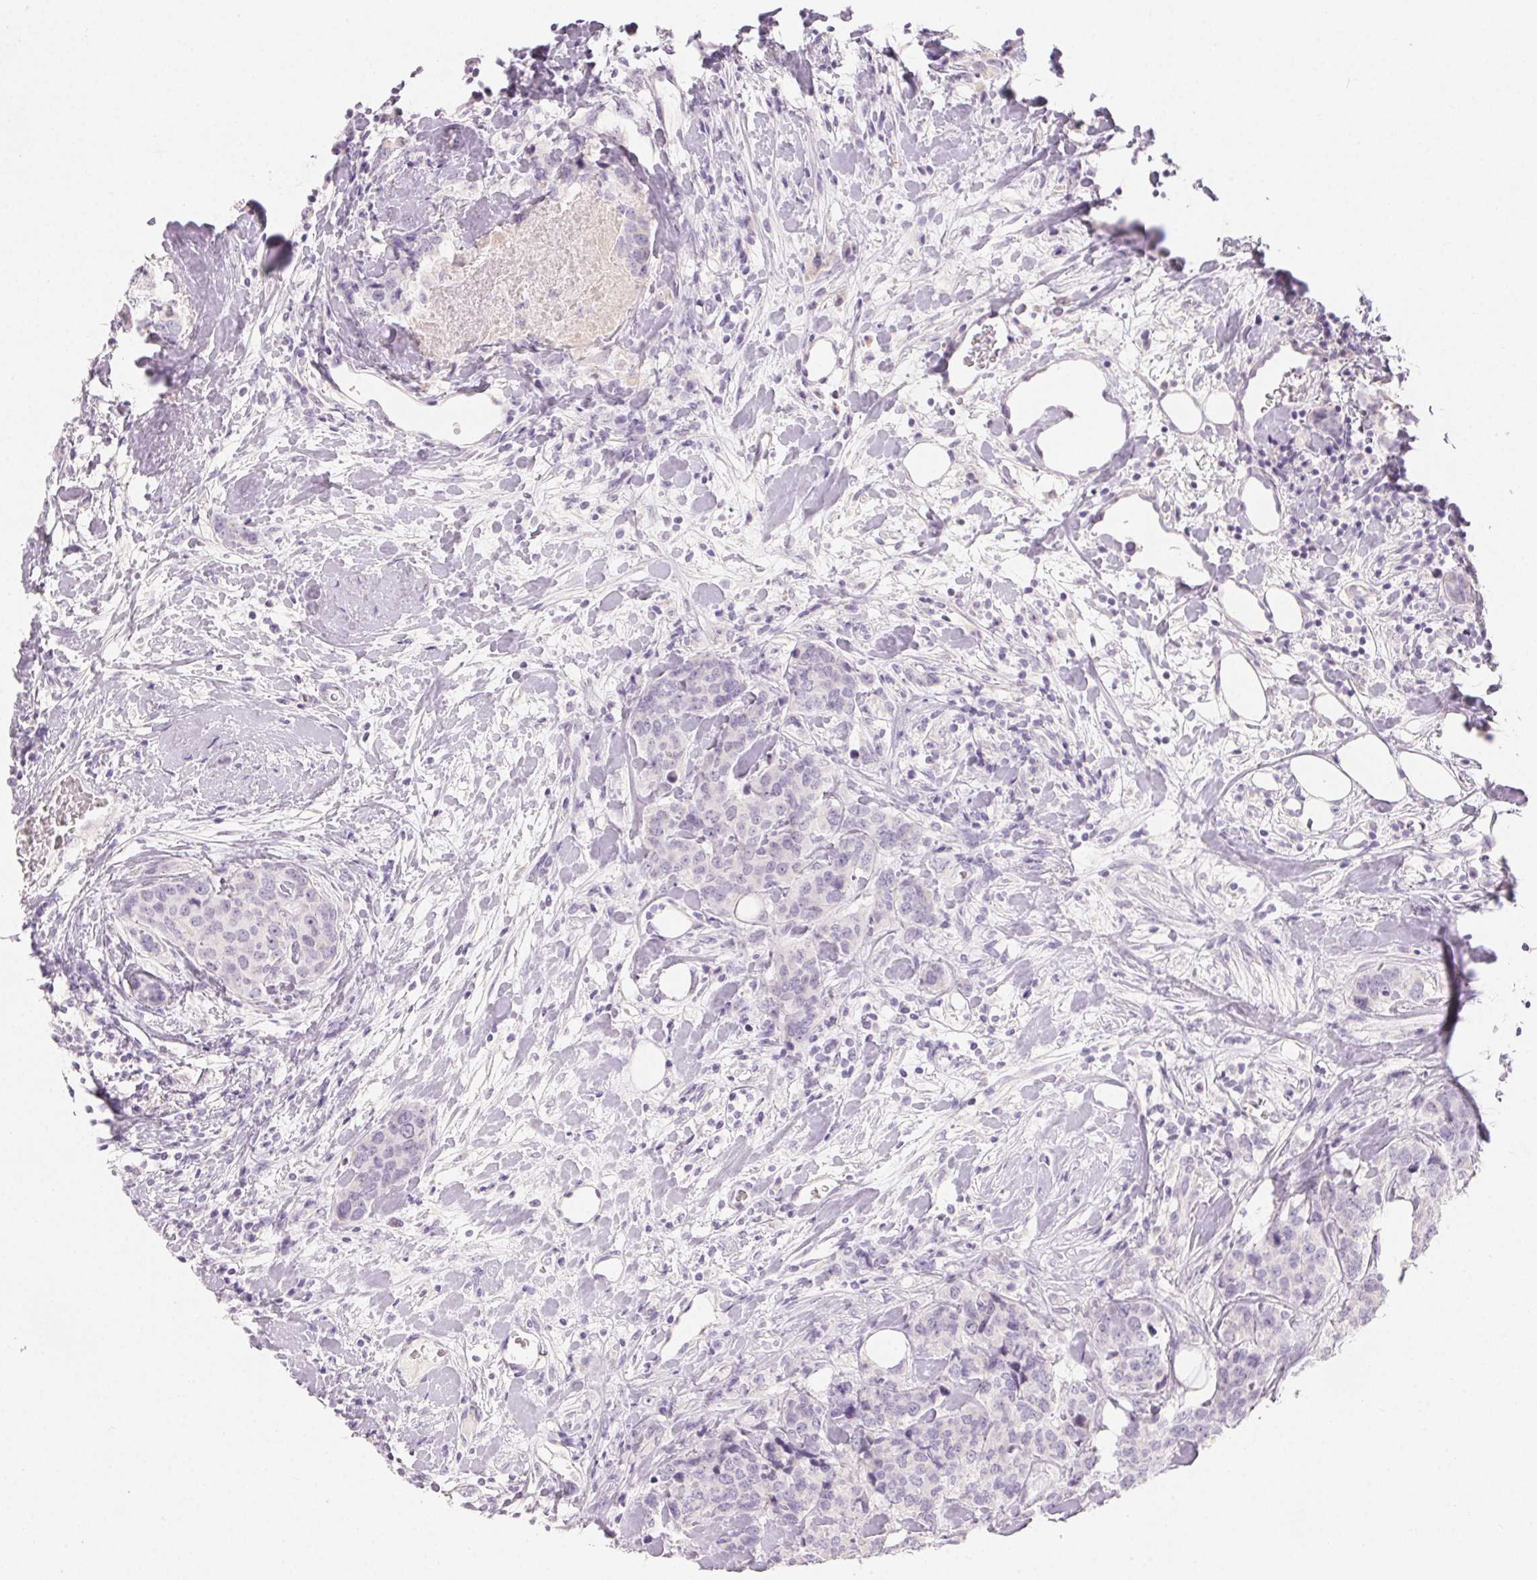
{"staining": {"intensity": "negative", "quantity": "none", "location": "none"}, "tissue": "breast cancer", "cell_type": "Tumor cells", "image_type": "cancer", "snomed": [{"axis": "morphology", "description": "Lobular carcinoma"}, {"axis": "topography", "description": "Breast"}], "caption": "Immunohistochemical staining of breast lobular carcinoma reveals no significant staining in tumor cells.", "gene": "MIOX", "patient": {"sex": "female", "age": 59}}